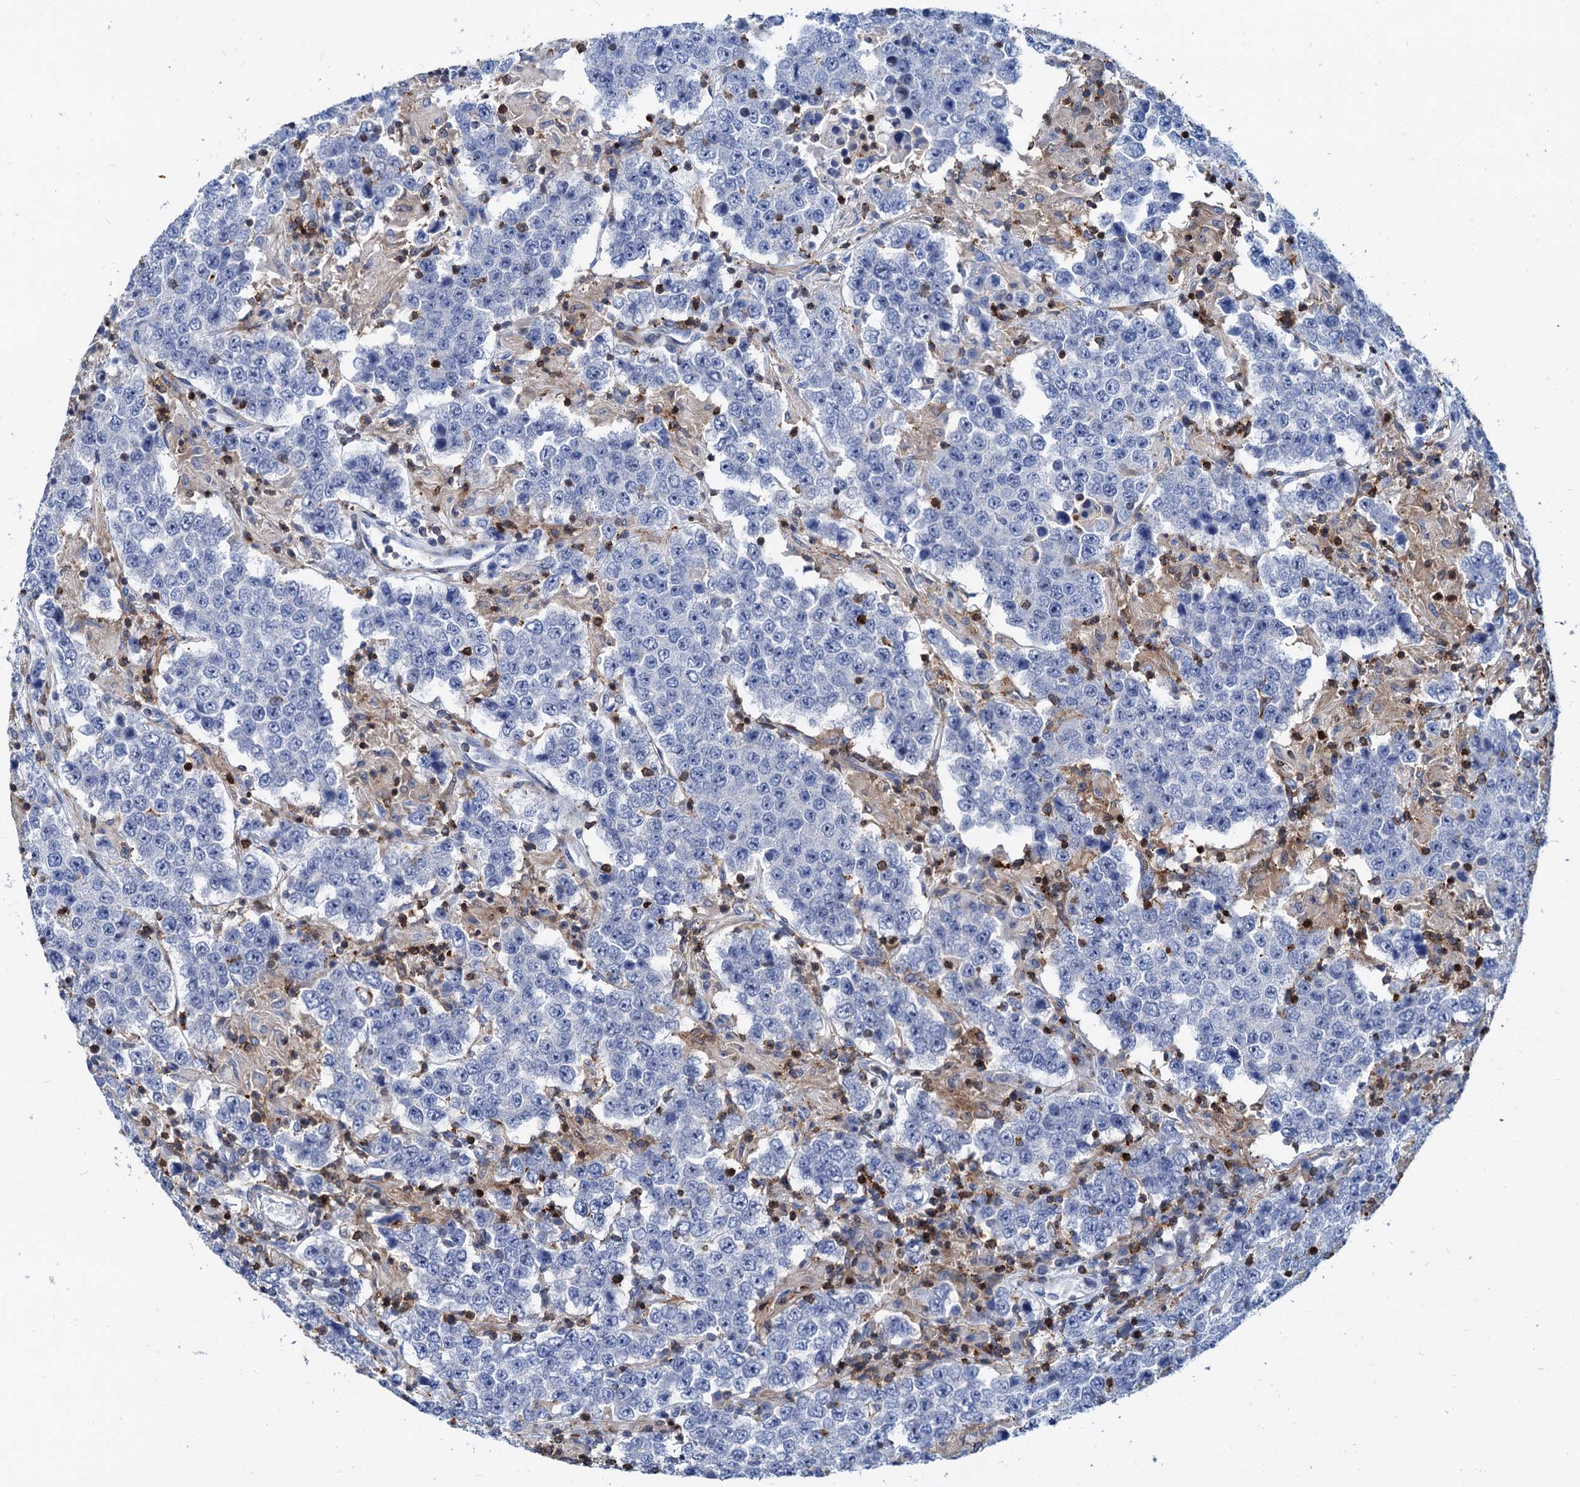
{"staining": {"intensity": "negative", "quantity": "none", "location": "none"}, "tissue": "testis cancer", "cell_type": "Tumor cells", "image_type": "cancer", "snomed": [{"axis": "morphology", "description": "Normal tissue, NOS"}, {"axis": "morphology", "description": "Urothelial carcinoma, High grade"}, {"axis": "morphology", "description": "Seminoma, NOS"}, {"axis": "morphology", "description": "Carcinoma, Embryonal, NOS"}, {"axis": "topography", "description": "Urinary bladder"}, {"axis": "topography", "description": "Testis"}], "caption": "Testis seminoma was stained to show a protein in brown. There is no significant positivity in tumor cells. The staining was performed using DAB (3,3'-diaminobenzidine) to visualize the protein expression in brown, while the nuclei were stained in blue with hematoxylin (Magnification: 20x).", "gene": "LCP2", "patient": {"sex": "male", "age": 41}}